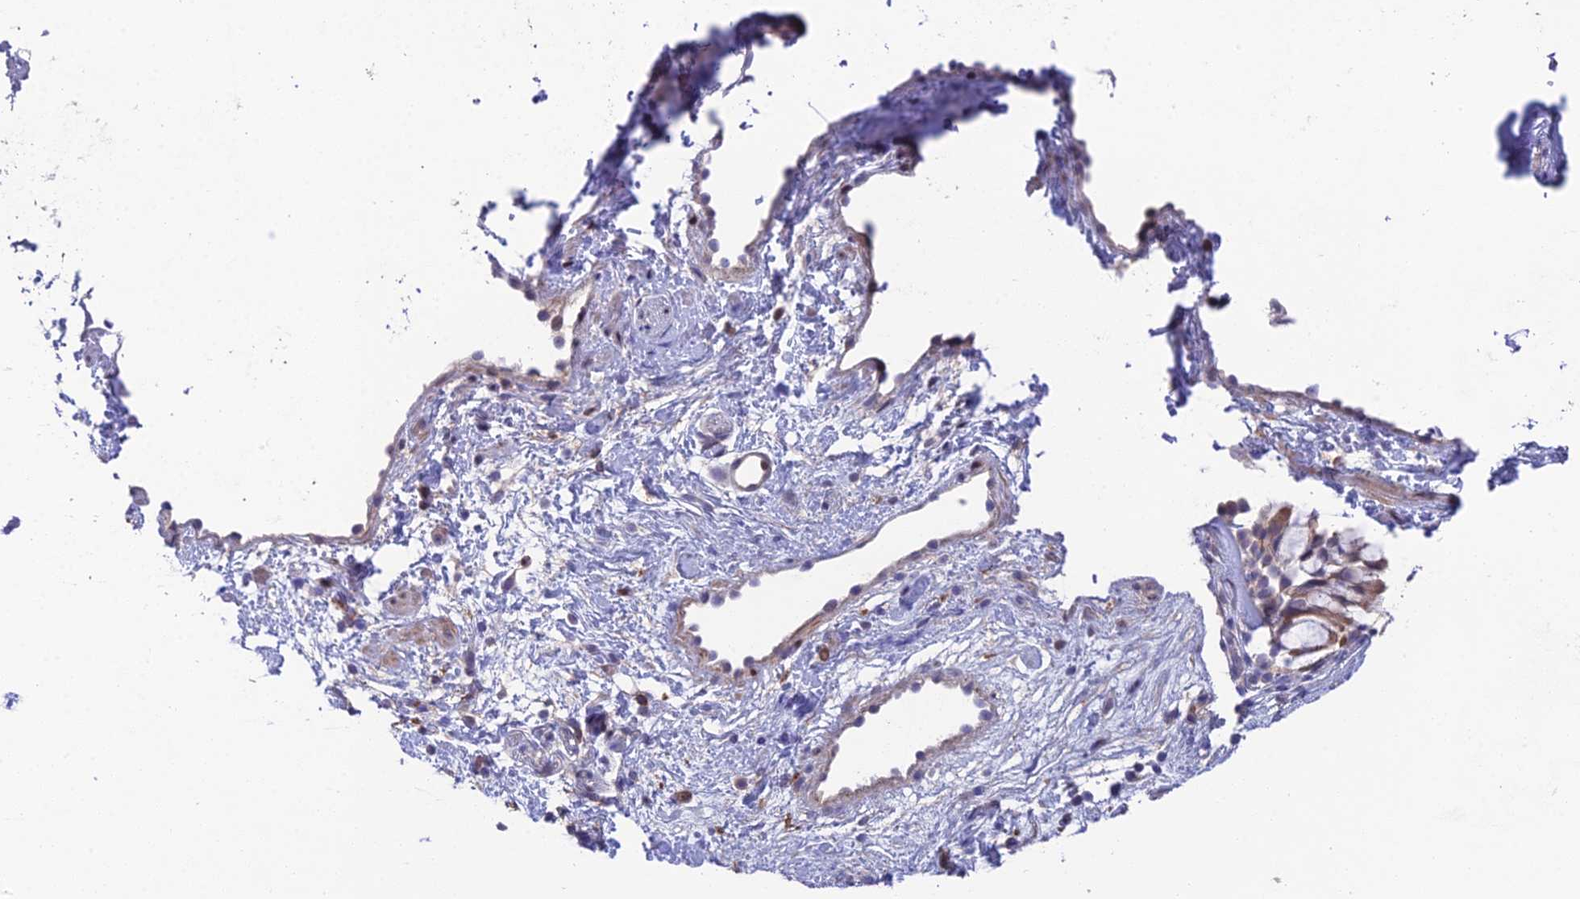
{"staining": {"intensity": "moderate", "quantity": ">75%", "location": "cytoplasmic/membranous,nuclear"}, "tissue": "nasopharynx", "cell_type": "Respiratory epithelial cells", "image_type": "normal", "snomed": [{"axis": "morphology", "description": "Normal tissue, NOS"}, {"axis": "topography", "description": "Nasopharynx"}], "caption": "DAB immunohistochemical staining of unremarkable nasopharynx displays moderate cytoplasmic/membranous,nuclear protein expression in about >75% of respiratory epithelial cells.", "gene": "PUS10", "patient": {"sex": "male", "age": 32}}